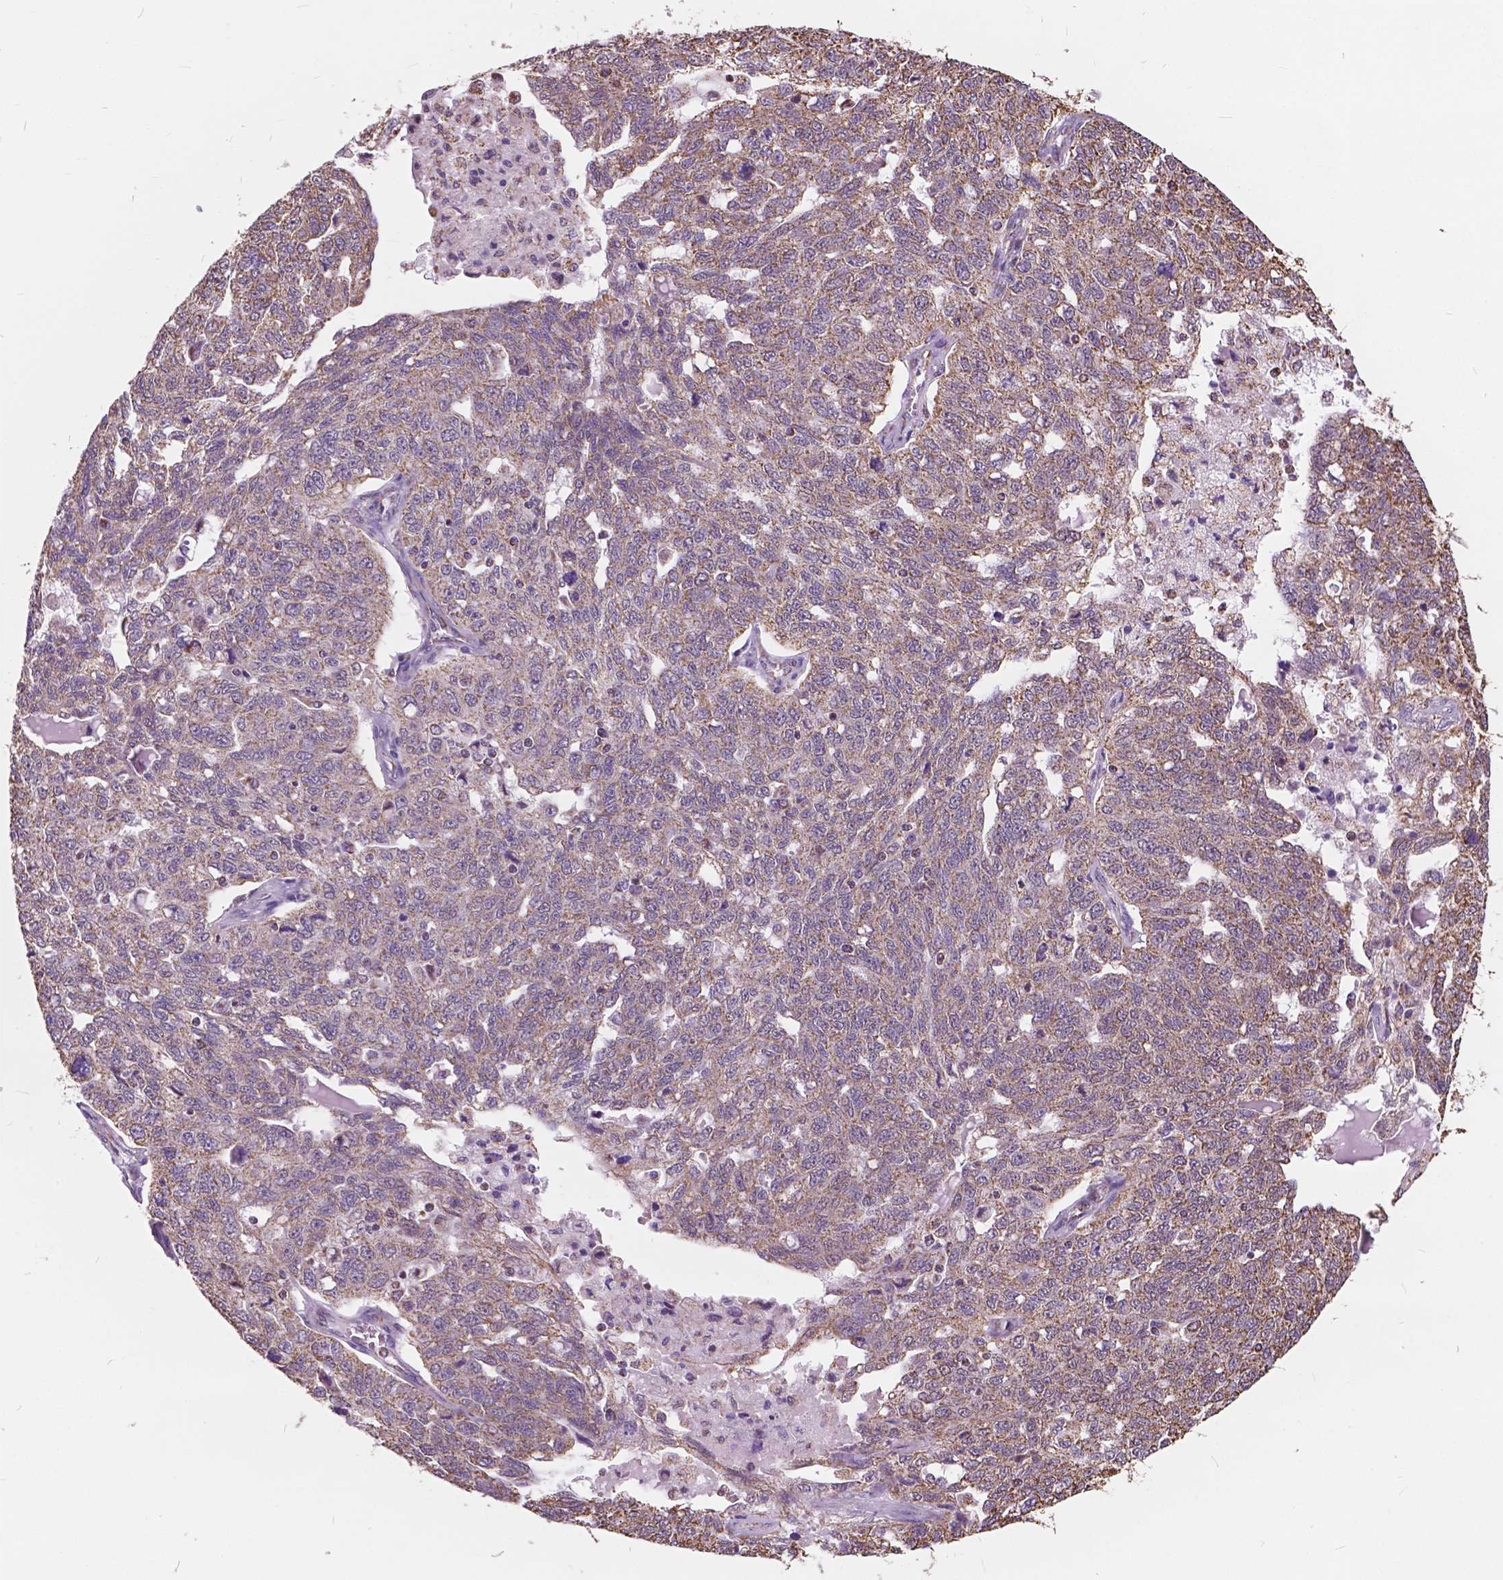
{"staining": {"intensity": "weak", "quantity": ">75%", "location": "cytoplasmic/membranous"}, "tissue": "ovarian cancer", "cell_type": "Tumor cells", "image_type": "cancer", "snomed": [{"axis": "morphology", "description": "Cystadenocarcinoma, serous, NOS"}, {"axis": "topography", "description": "Ovary"}], "caption": "Protein staining of serous cystadenocarcinoma (ovarian) tissue reveals weak cytoplasmic/membranous positivity in about >75% of tumor cells.", "gene": "SCOC", "patient": {"sex": "female", "age": 71}}